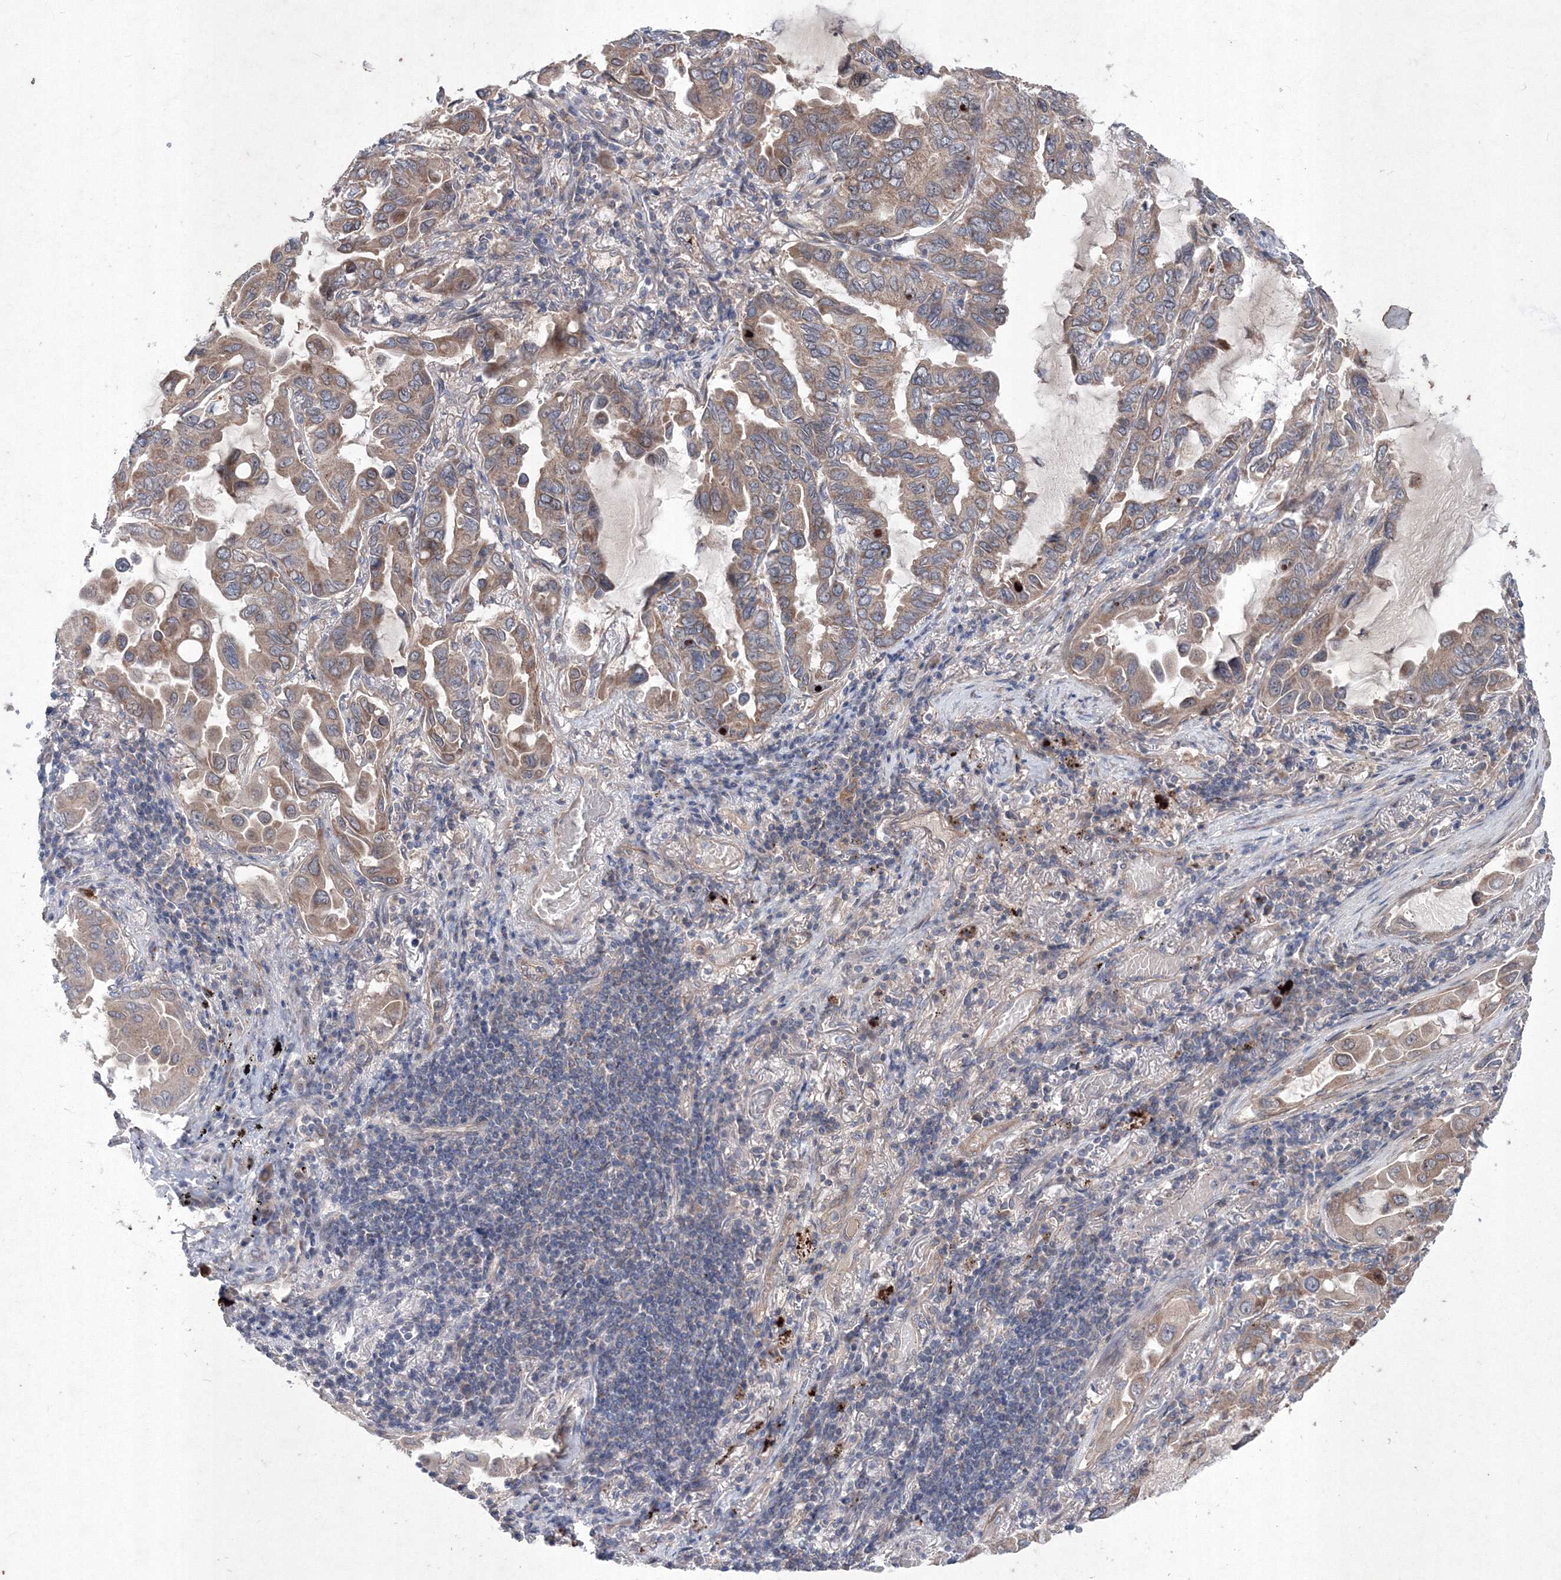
{"staining": {"intensity": "moderate", "quantity": "<25%", "location": "cytoplasmic/membranous"}, "tissue": "lung cancer", "cell_type": "Tumor cells", "image_type": "cancer", "snomed": [{"axis": "morphology", "description": "Adenocarcinoma, NOS"}, {"axis": "topography", "description": "Lung"}], "caption": "Moderate cytoplasmic/membranous staining for a protein is present in approximately <25% of tumor cells of adenocarcinoma (lung) using IHC.", "gene": "MTRF1L", "patient": {"sex": "male", "age": 64}}